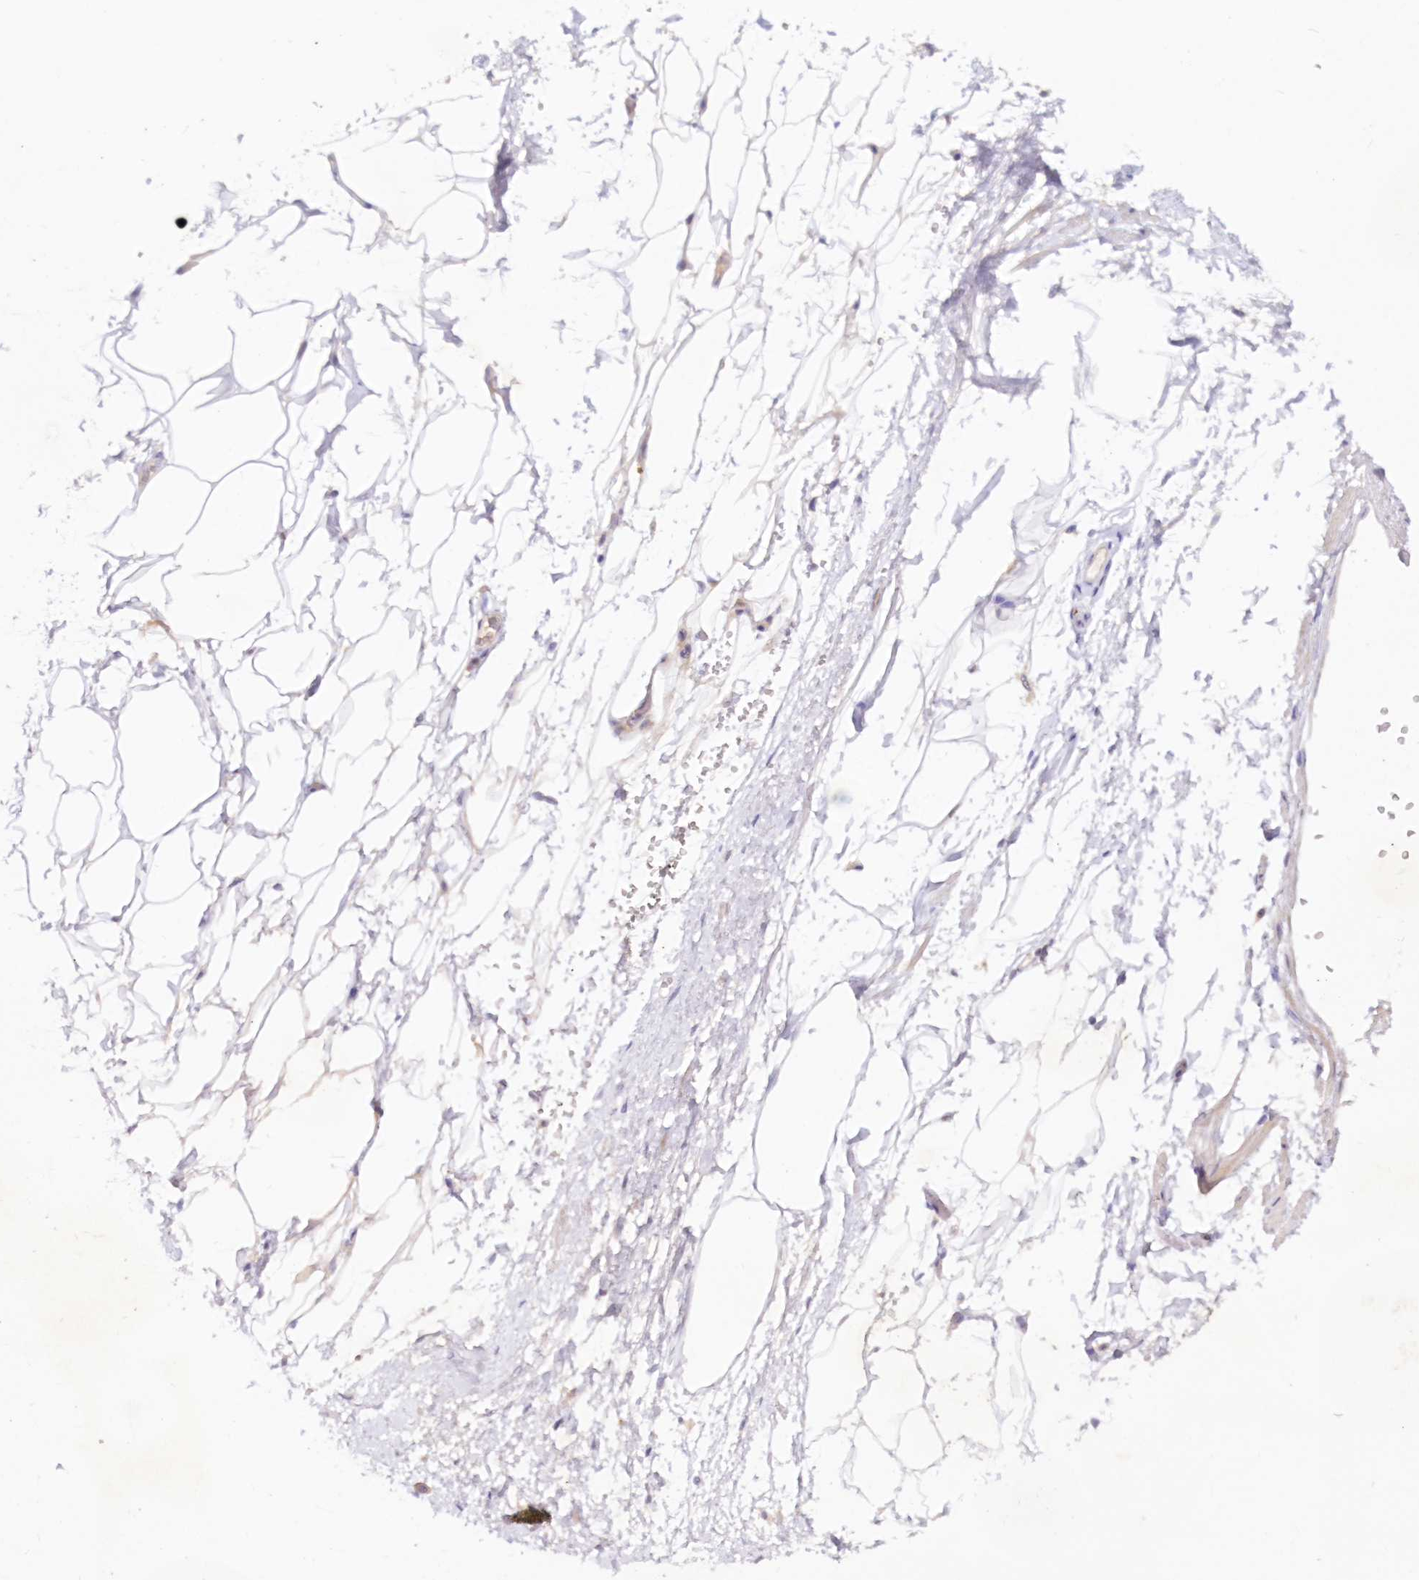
{"staining": {"intensity": "moderate", "quantity": "<25%", "location": "cytoplasmic/membranous"}, "tissue": "adipose tissue", "cell_type": "Adipocytes", "image_type": "normal", "snomed": [{"axis": "morphology", "description": "Normal tissue, NOS"}, {"axis": "morphology", "description": "Adenocarcinoma, Low grade"}, {"axis": "topography", "description": "Prostate"}, {"axis": "topography", "description": "Peripheral nerve tissue"}], "caption": "Immunohistochemical staining of normal adipose tissue demonstrates low levels of moderate cytoplasmic/membranous staining in approximately <25% of adipocytes.", "gene": "NEU4", "patient": {"sex": "male", "age": 63}}